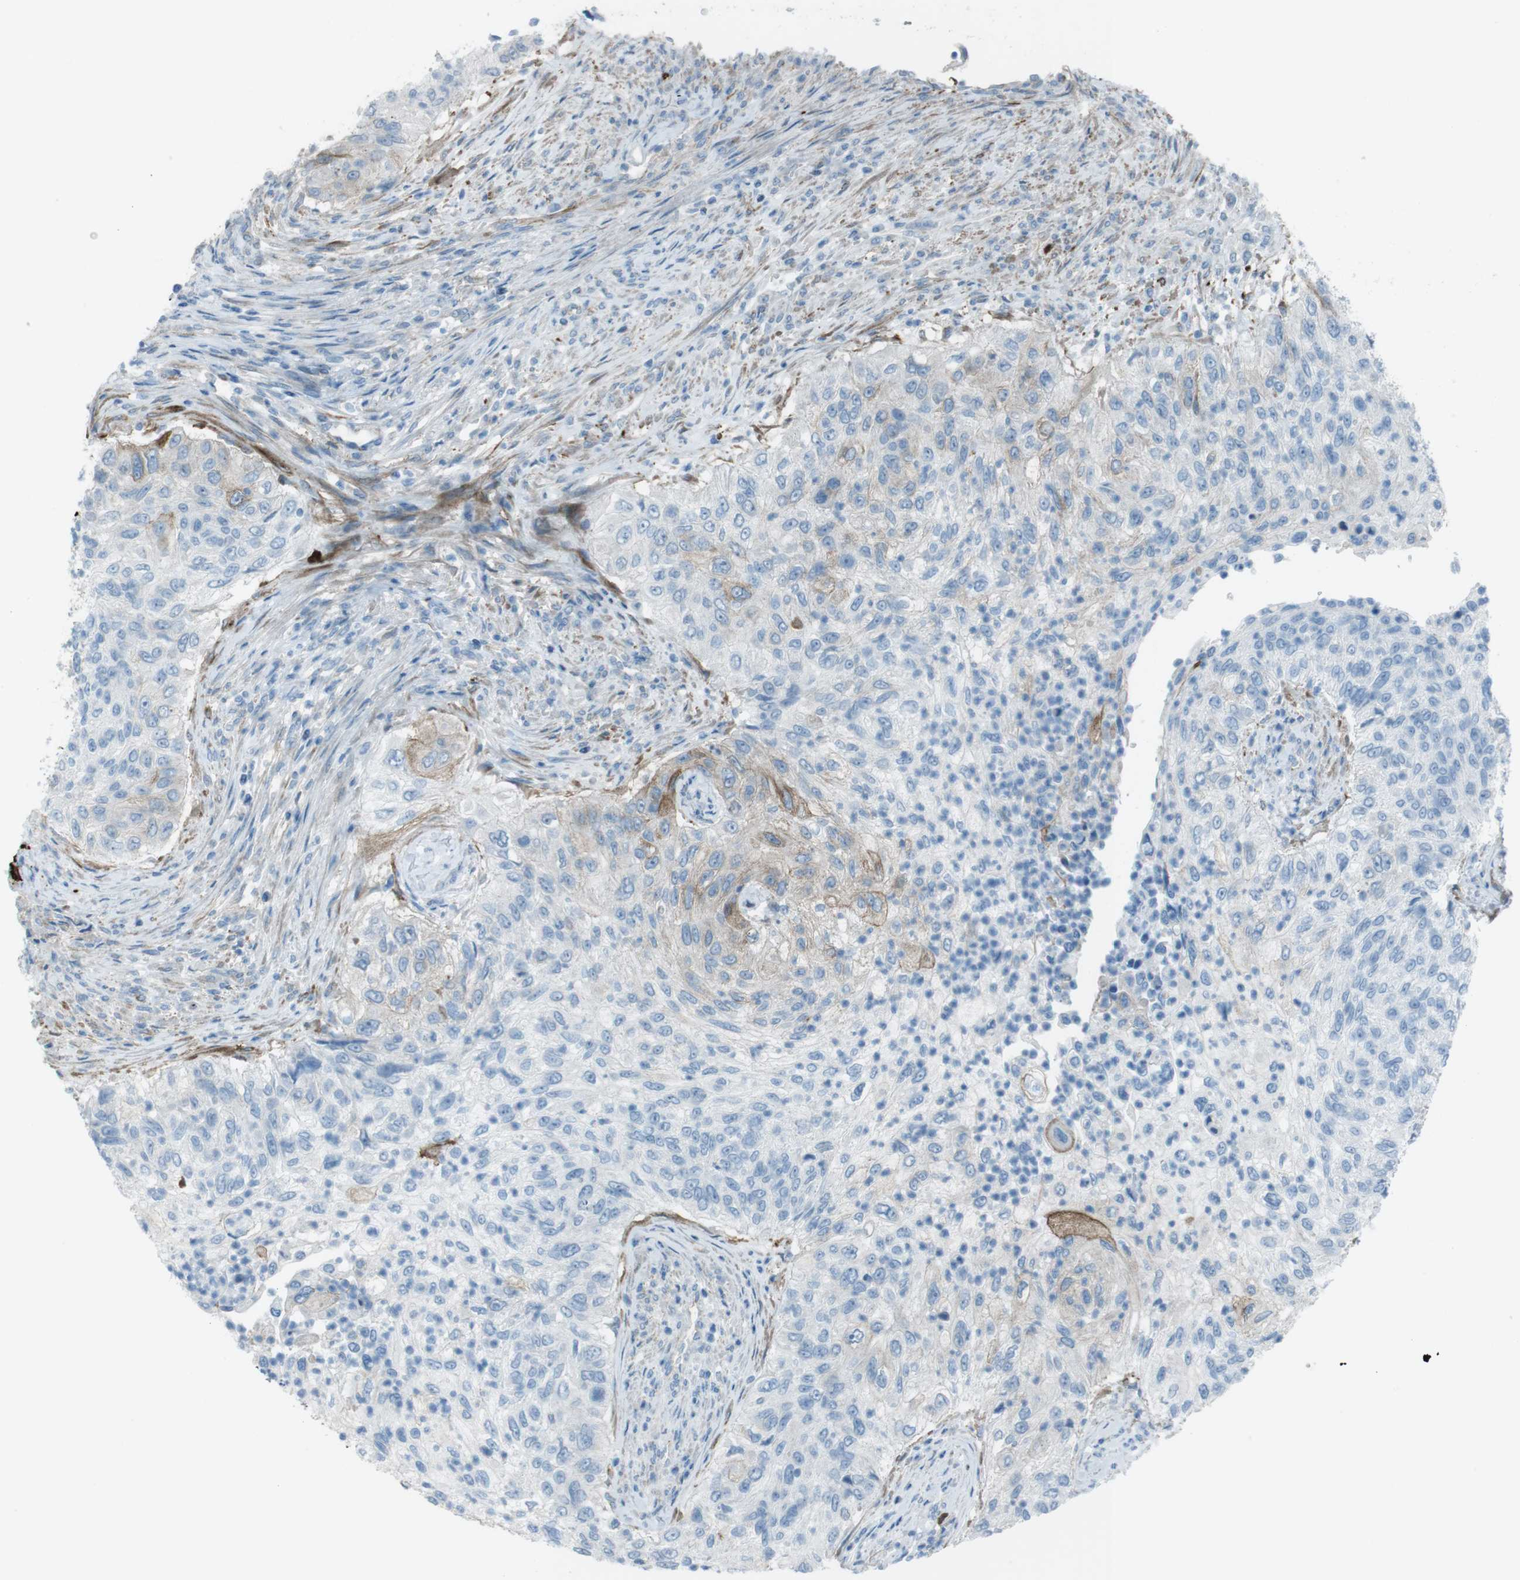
{"staining": {"intensity": "negative", "quantity": "none", "location": "none"}, "tissue": "urothelial cancer", "cell_type": "Tumor cells", "image_type": "cancer", "snomed": [{"axis": "morphology", "description": "Urothelial carcinoma, High grade"}, {"axis": "topography", "description": "Urinary bladder"}], "caption": "Human urothelial cancer stained for a protein using immunohistochemistry (IHC) displays no staining in tumor cells.", "gene": "TUBB2A", "patient": {"sex": "female", "age": 60}}